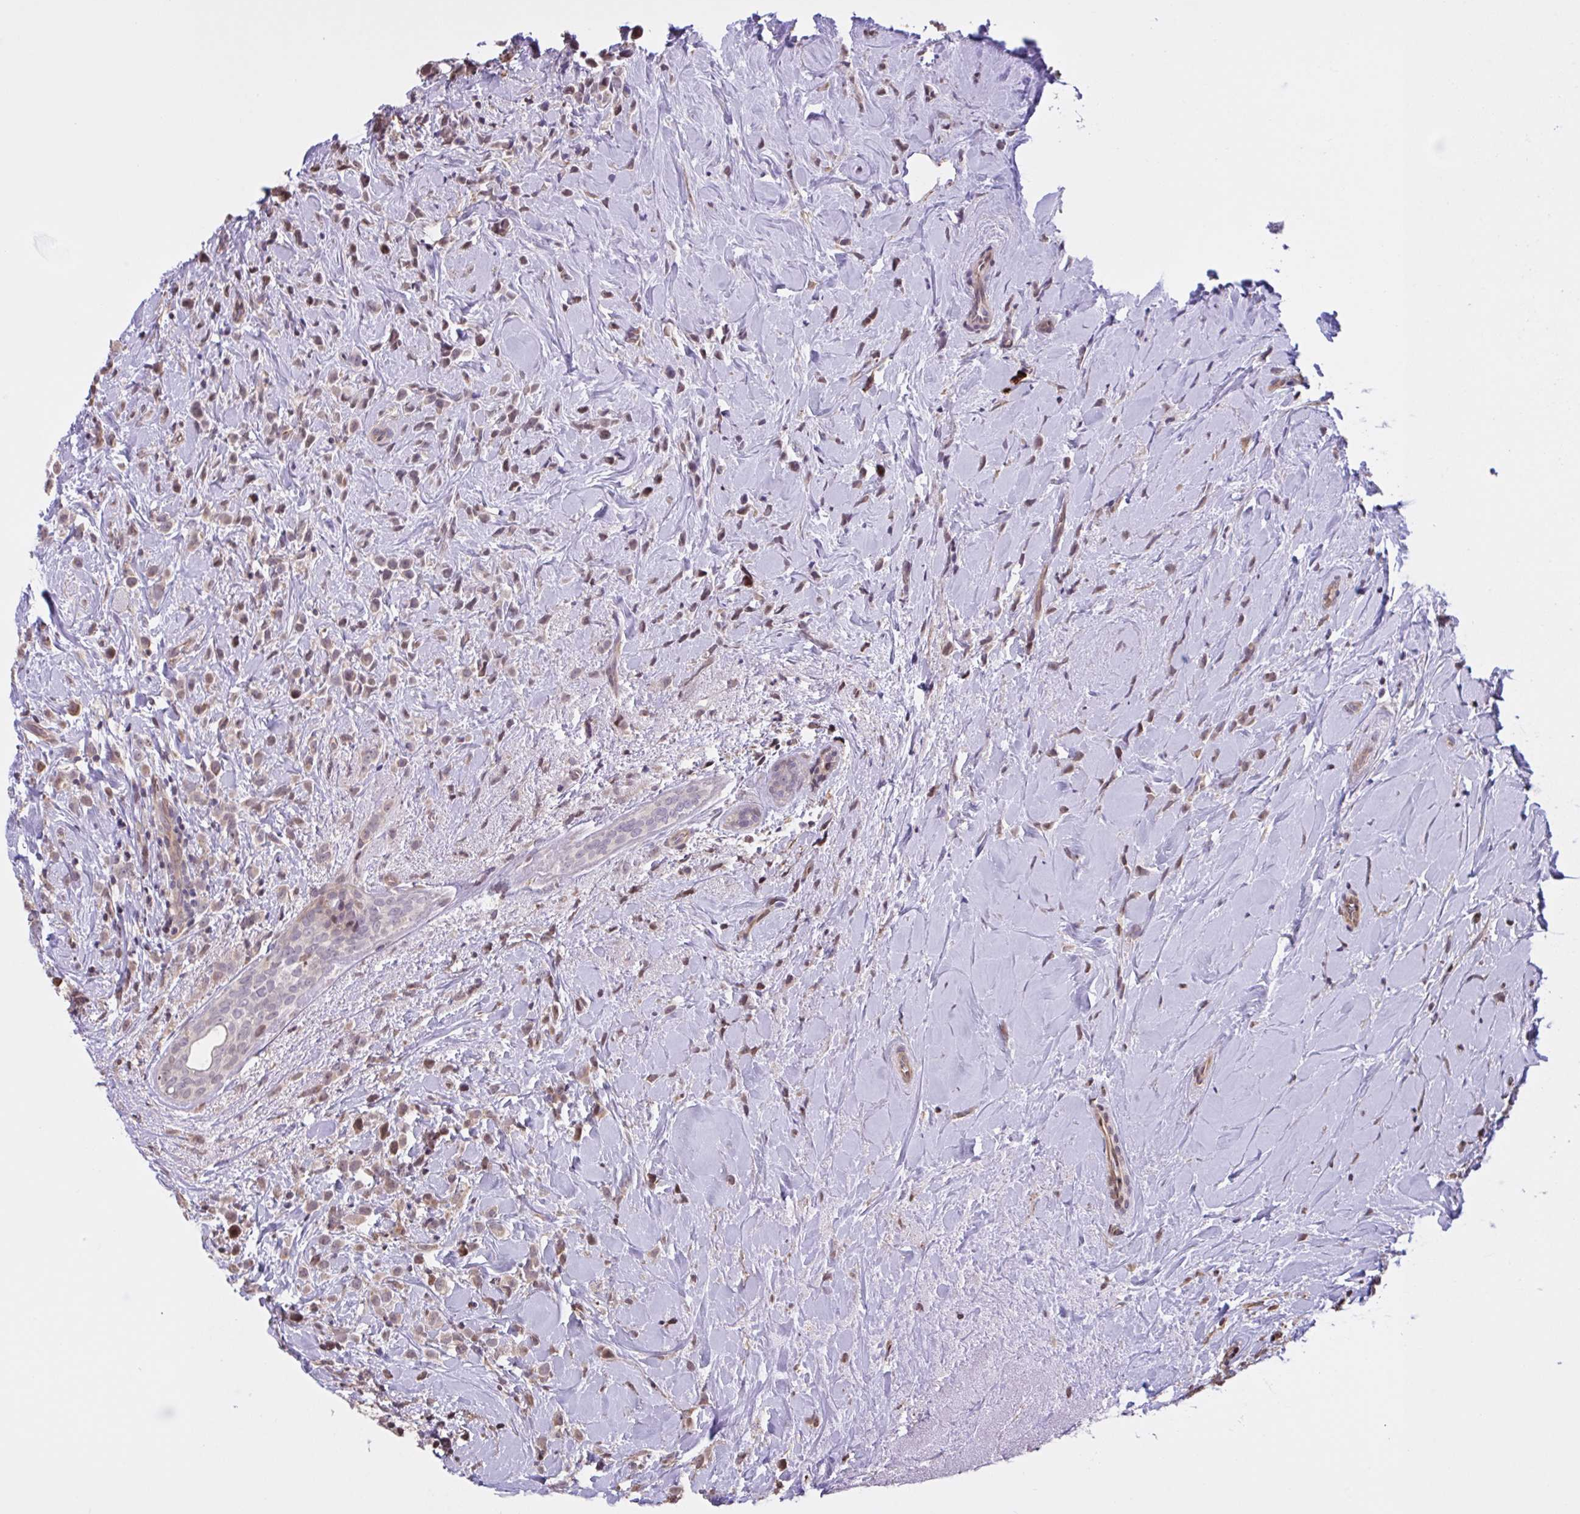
{"staining": {"intensity": "moderate", "quantity": ">75%", "location": "cytoplasmic/membranous,nuclear"}, "tissue": "breast cancer", "cell_type": "Tumor cells", "image_type": "cancer", "snomed": [{"axis": "morphology", "description": "Duct carcinoma"}, {"axis": "topography", "description": "Breast"}], "caption": "Immunohistochemistry (IHC) of human breast intraductal carcinoma exhibits medium levels of moderate cytoplasmic/membranous and nuclear expression in about >75% of tumor cells.", "gene": "MRGPRX2", "patient": {"sex": "female", "age": 80}}